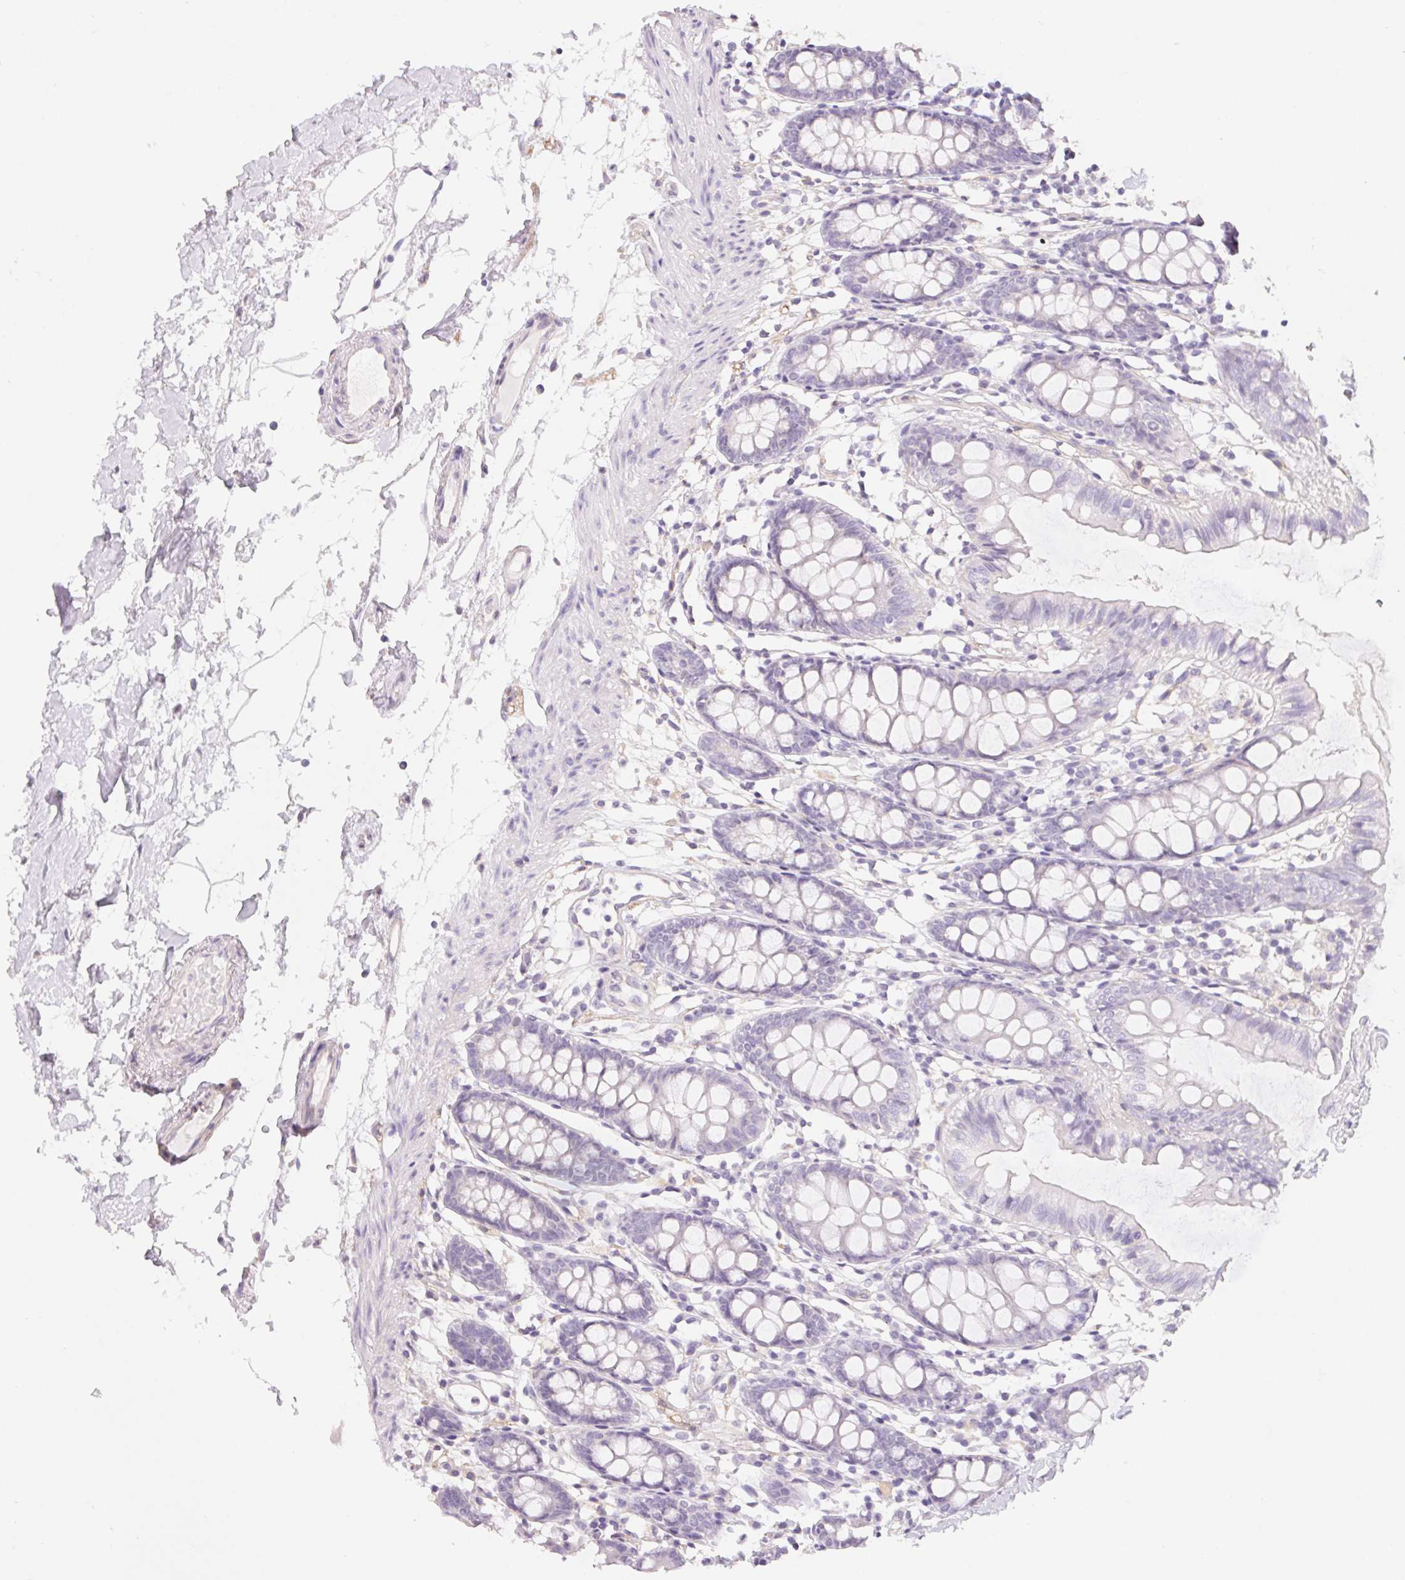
{"staining": {"intensity": "negative", "quantity": "none", "location": "none"}, "tissue": "colon", "cell_type": "Endothelial cells", "image_type": "normal", "snomed": [{"axis": "morphology", "description": "Normal tissue, NOS"}, {"axis": "topography", "description": "Colon"}], "caption": "Immunohistochemistry of benign colon demonstrates no positivity in endothelial cells.", "gene": "CTNND2", "patient": {"sex": "female", "age": 84}}